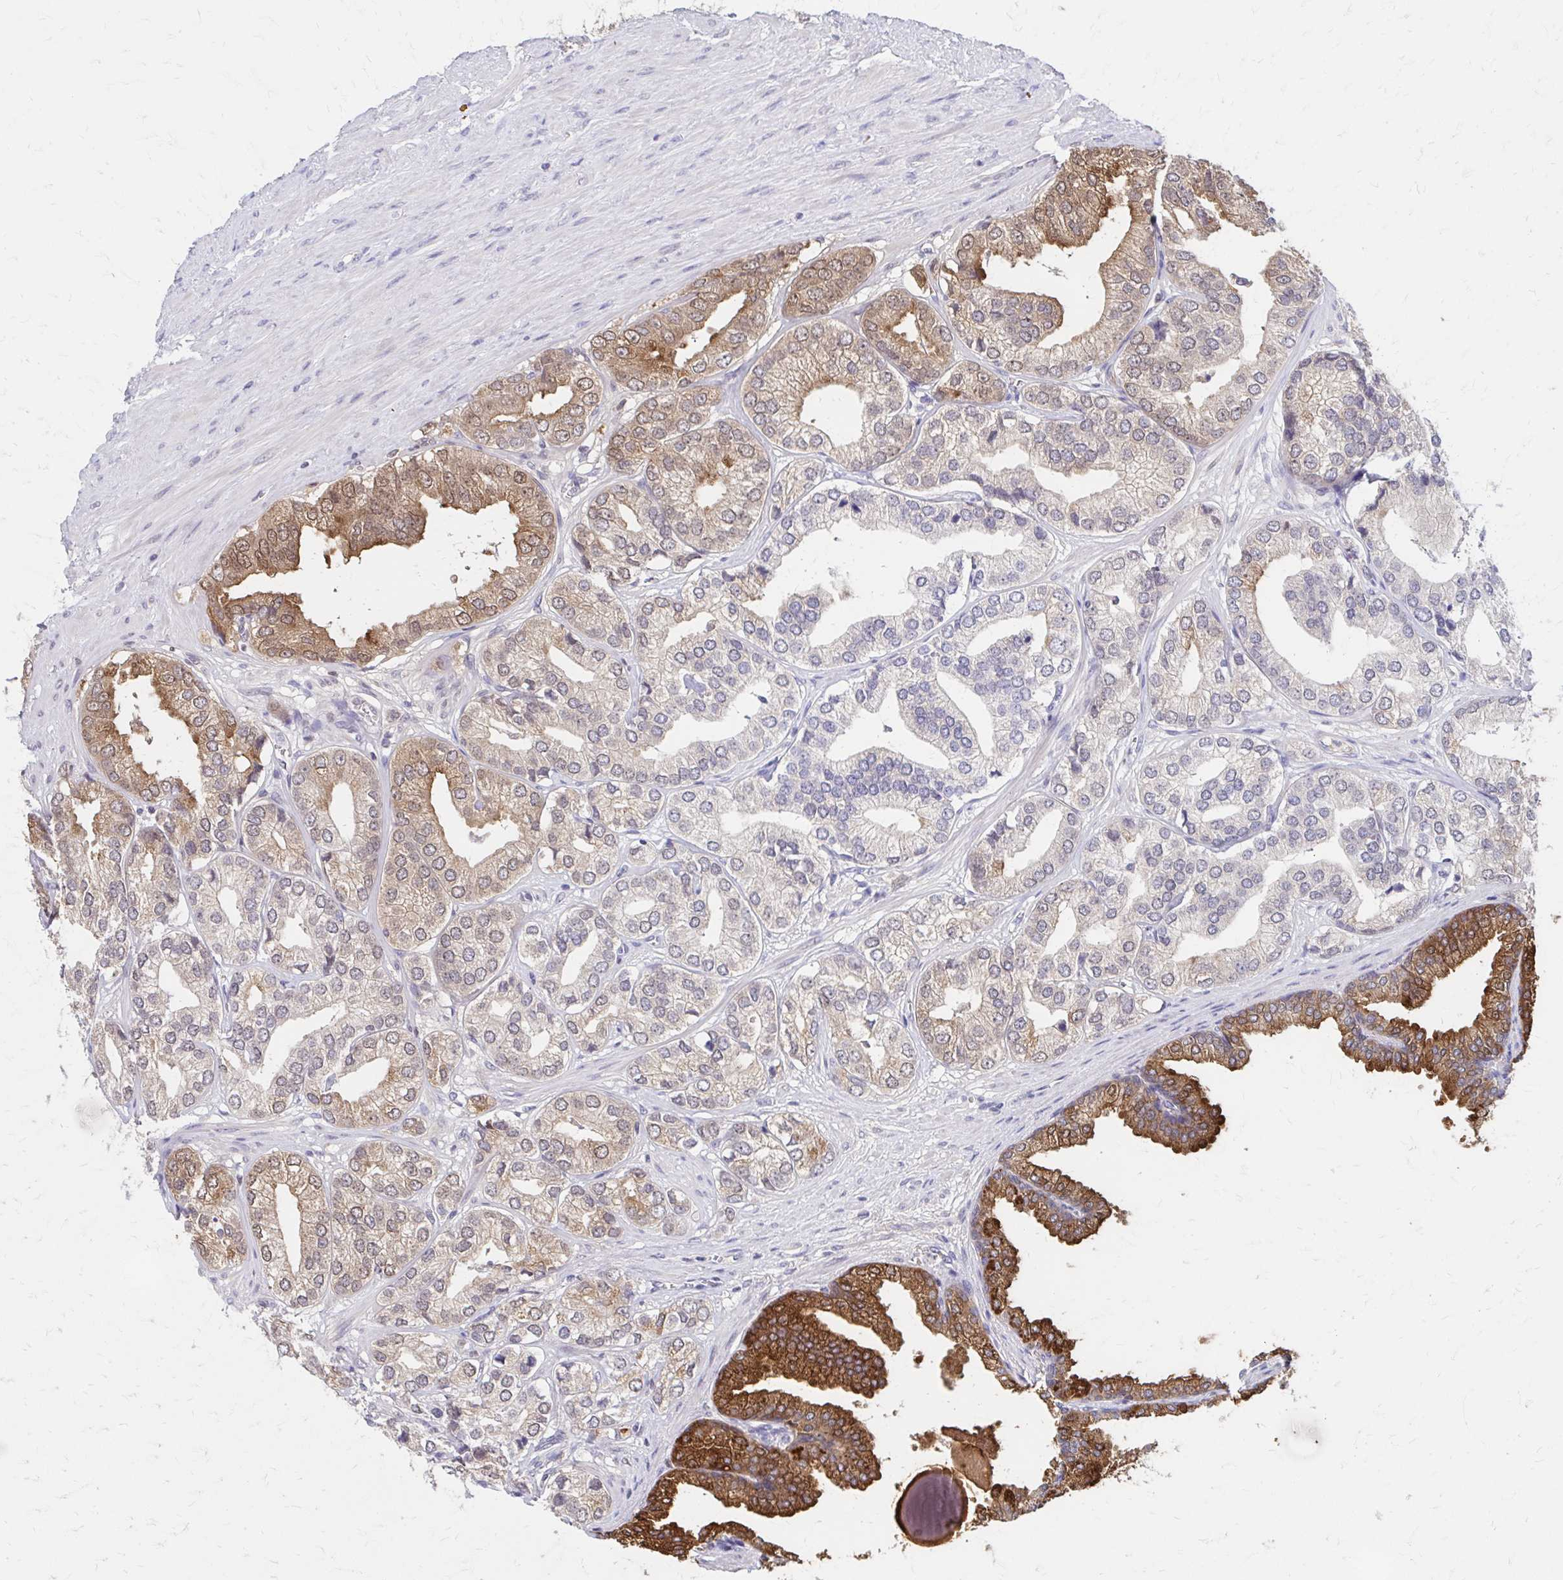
{"staining": {"intensity": "moderate", "quantity": "25%-75%", "location": "cytoplasmic/membranous"}, "tissue": "prostate cancer", "cell_type": "Tumor cells", "image_type": "cancer", "snomed": [{"axis": "morphology", "description": "Adenocarcinoma, High grade"}, {"axis": "topography", "description": "Prostate"}], "caption": "The immunohistochemical stain highlights moderate cytoplasmic/membranous positivity in tumor cells of prostate cancer tissue. The staining was performed using DAB (3,3'-diaminobenzidine), with brown indicating positive protein expression. Nuclei are stained blue with hematoxylin.", "gene": "AZGP1", "patient": {"sex": "male", "age": 58}}